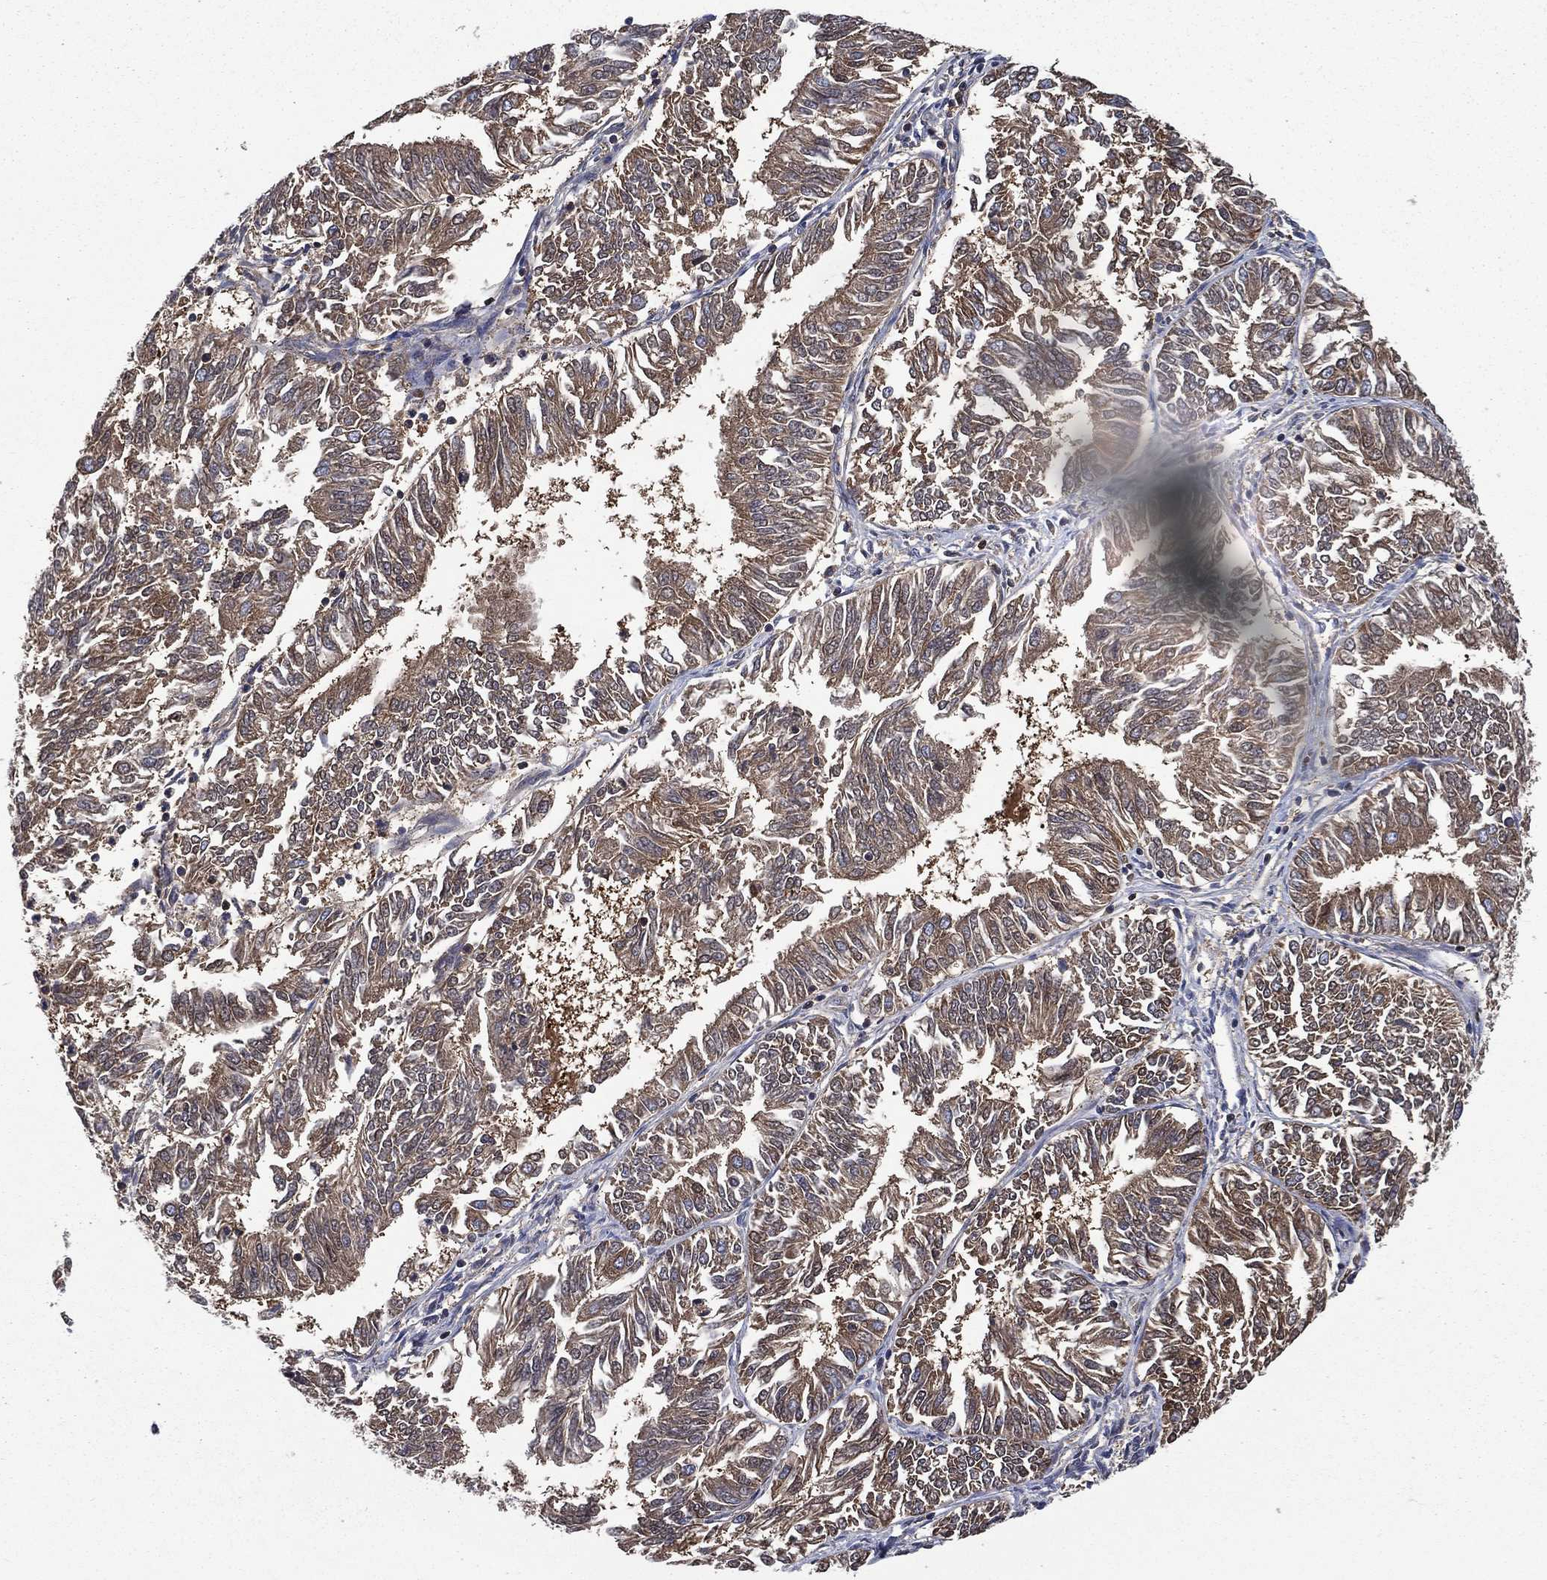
{"staining": {"intensity": "moderate", "quantity": "25%-75%", "location": "cytoplasmic/membranous"}, "tissue": "endometrial cancer", "cell_type": "Tumor cells", "image_type": "cancer", "snomed": [{"axis": "morphology", "description": "Adenocarcinoma, NOS"}, {"axis": "topography", "description": "Endometrium"}], "caption": "Human endometrial cancer (adenocarcinoma) stained with a brown dye displays moderate cytoplasmic/membranous positive staining in approximately 25%-75% of tumor cells.", "gene": "SMPD3", "patient": {"sex": "female", "age": 58}}